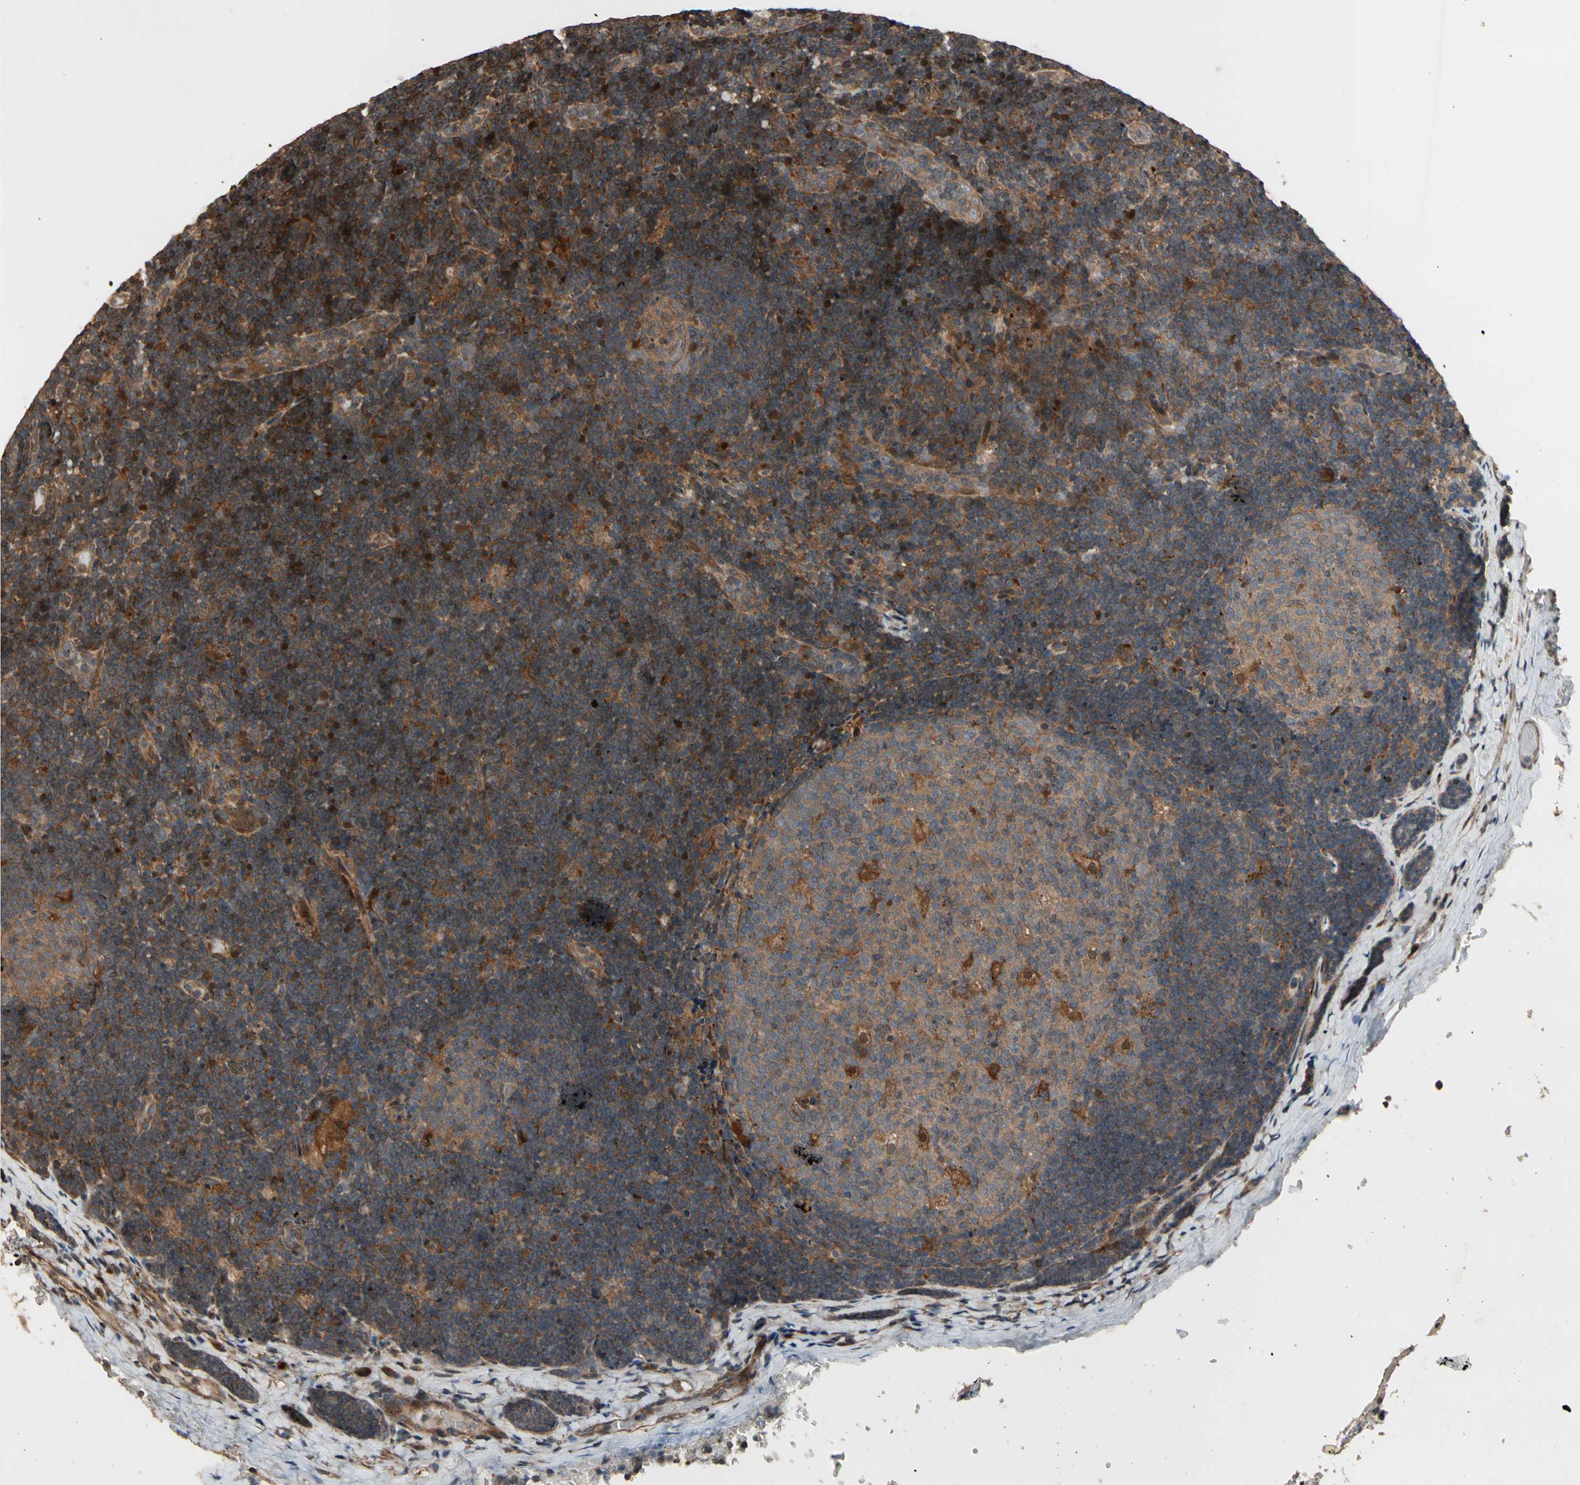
{"staining": {"intensity": "strong", "quantity": "<25%", "location": "cytoplasmic/membranous,nuclear"}, "tissue": "lymph node", "cell_type": "Germinal center cells", "image_type": "normal", "snomed": [{"axis": "morphology", "description": "Normal tissue, NOS"}, {"axis": "topography", "description": "Lymph node"}], "caption": "Protein expression by IHC displays strong cytoplasmic/membranous,nuclear positivity in about <25% of germinal center cells in unremarkable lymph node.", "gene": "CSF1R", "patient": {"sex": "female", "age": 14}}